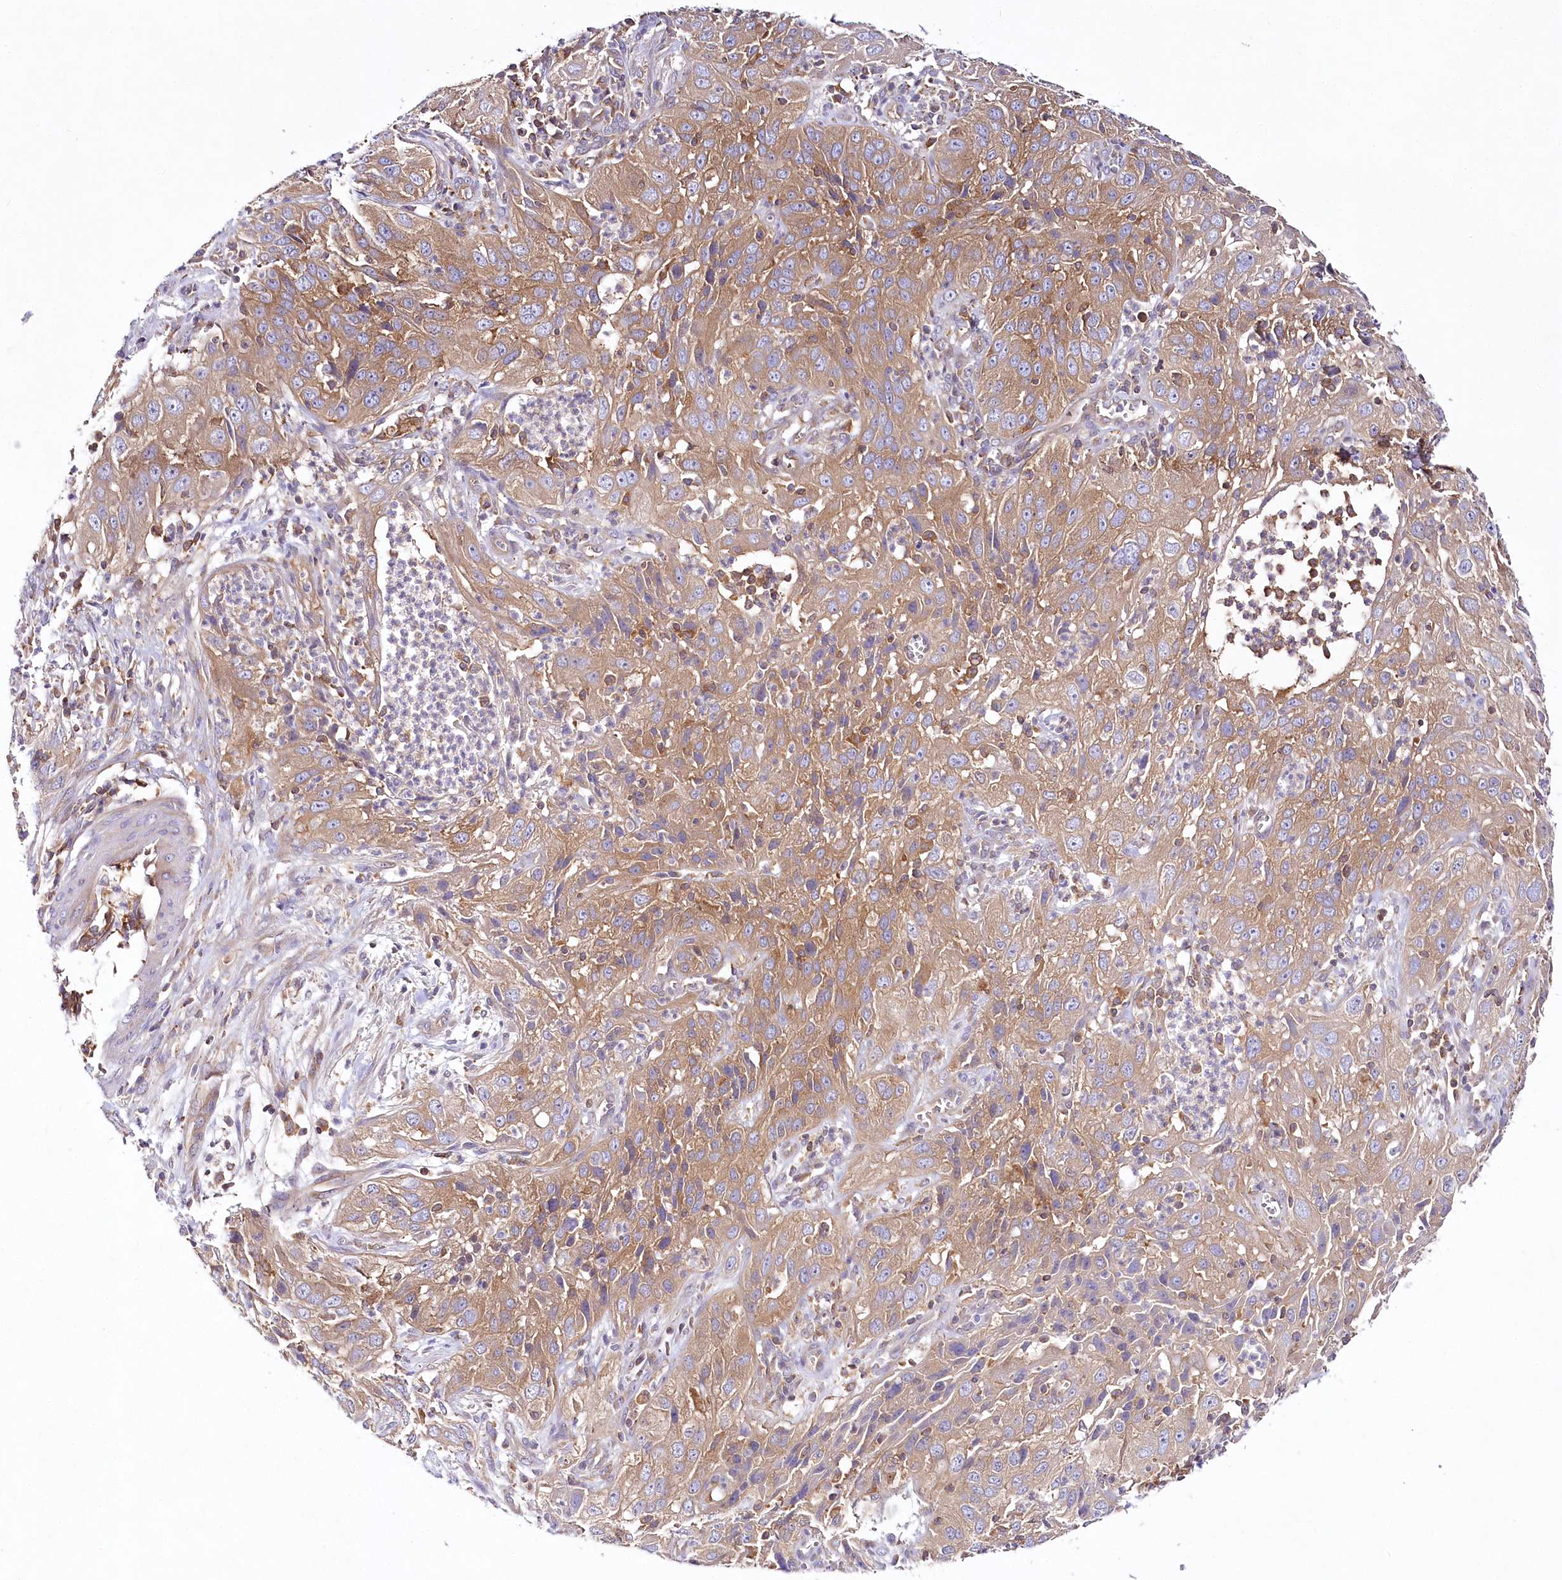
{"staining": {"intensity": "moderate", "quantity": "25%-75%", "location": "cytoplasmic/membranous"}, "tissue": "cervical cancer", "cell_type": "Tumor cells", "image_type": "cancer", "snomed": [{"axis": "morphology", "description": "Squamous cell carcinoma, NOS"}, {"axis": "topography", "description": "Cervix"}], "caption": "There is medium levels of moderate cytoplasmic/membranous staining in tumor cells of cervical cancer (squamous cell carcinoma), as demonstrated by immunohistochemical staining (brown color).", "gene": "ABRAXAS2", "patient": {"sex": "female", "age": 32}}